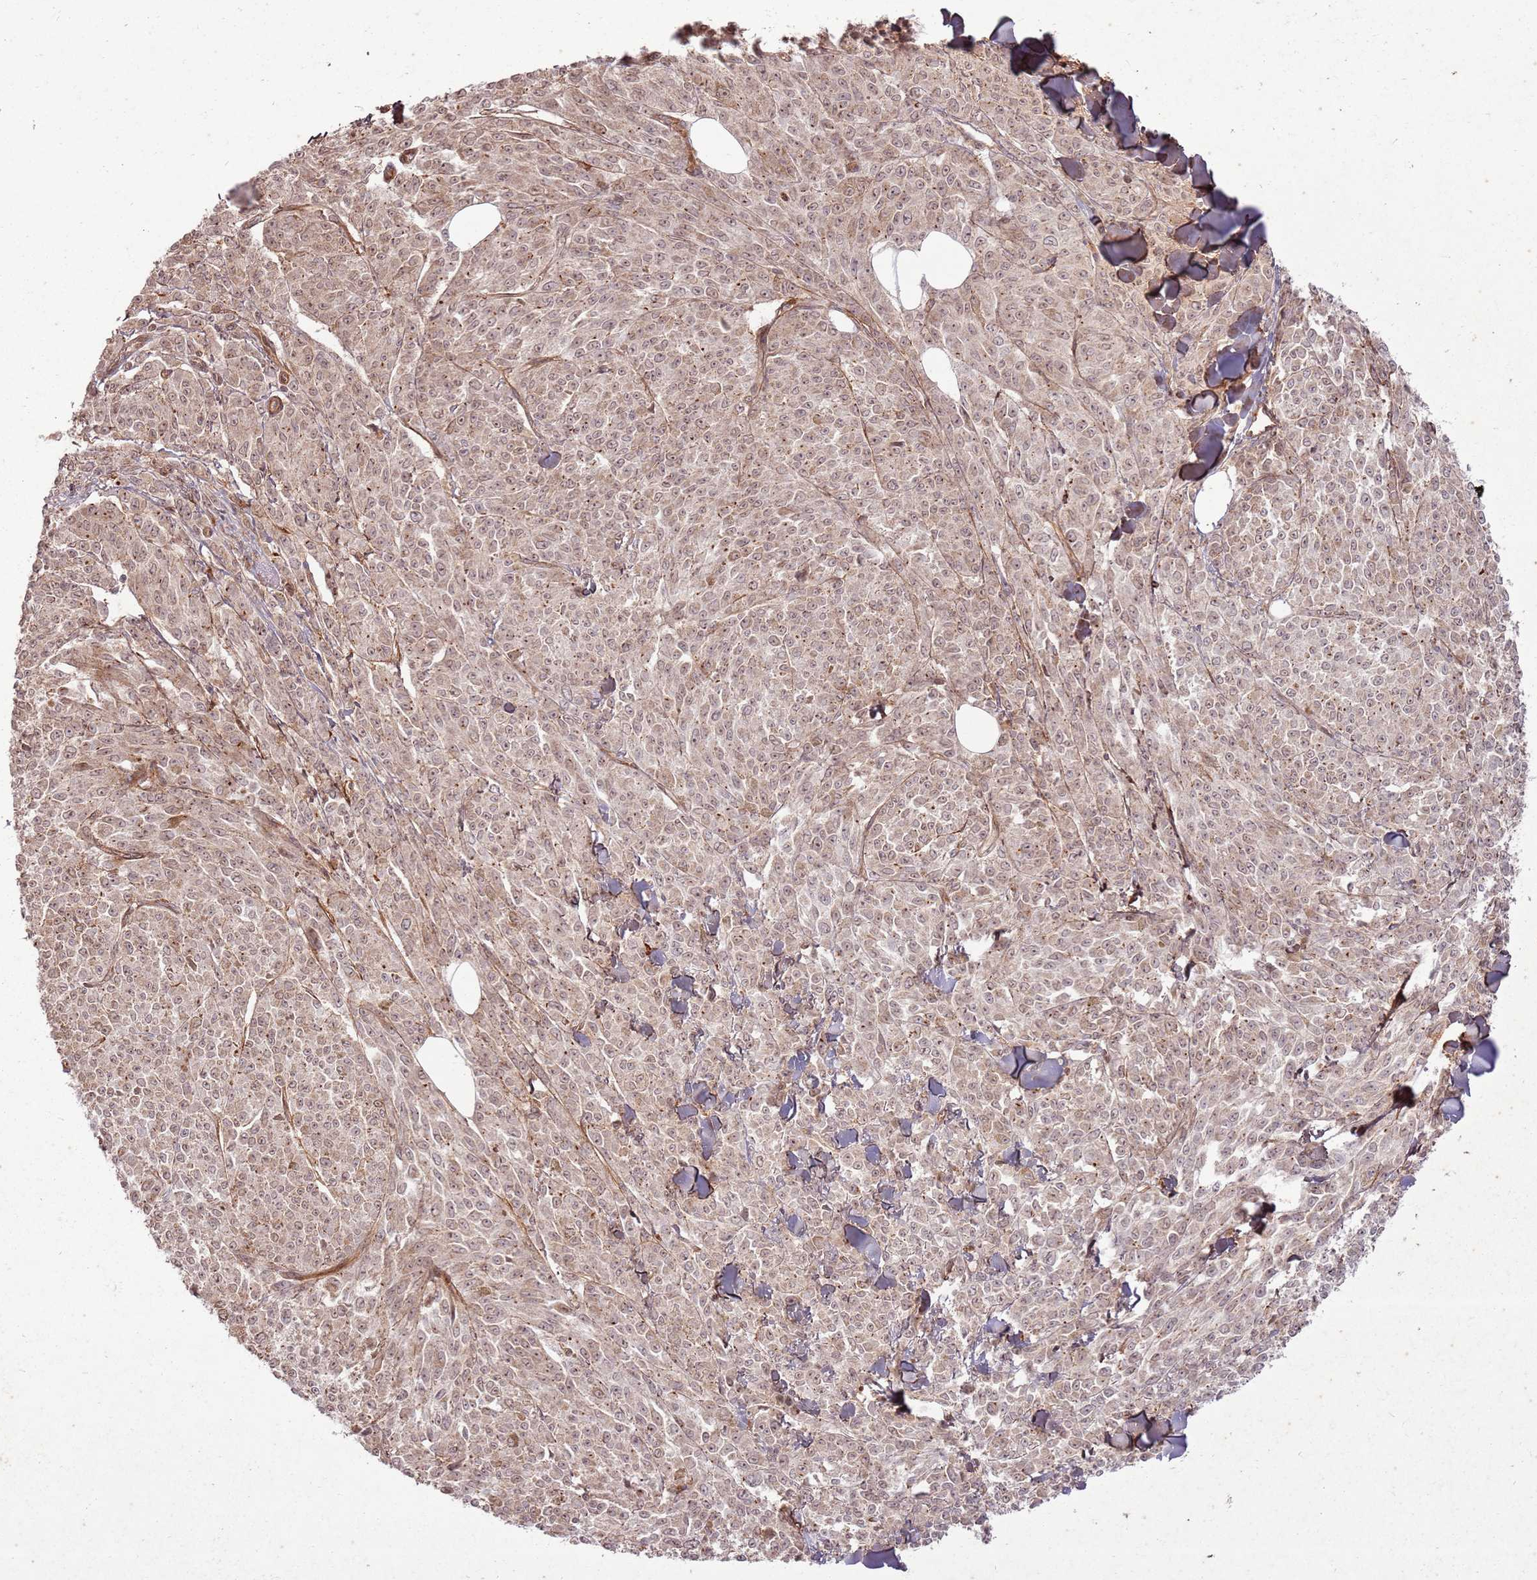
{"staining": {"intensity": "weak", "quantity": ">75%", "location": "cytoplasmic/membranous,nuclear"}, "tissue": "melanoma", "cell_type": "Tumor cells", "image_type": "cancer", "snomed": [{"axis": "morphology", "description": "Malignant melanoma, NOS"}, {"axis": "topography", "description": "Skin"}], "caption": "A photomicrograph of malignant melanoma stained for a protein displays weak cytoplasmic/membranous and nuclear brown staining in tumor cells. (DAB (3,3'-diaminobenzidine) IHC, brown staining for protein, blue staining for nuclei).", "gene": "ZNF623", "patient": {"sex": "female", "age": 52}}